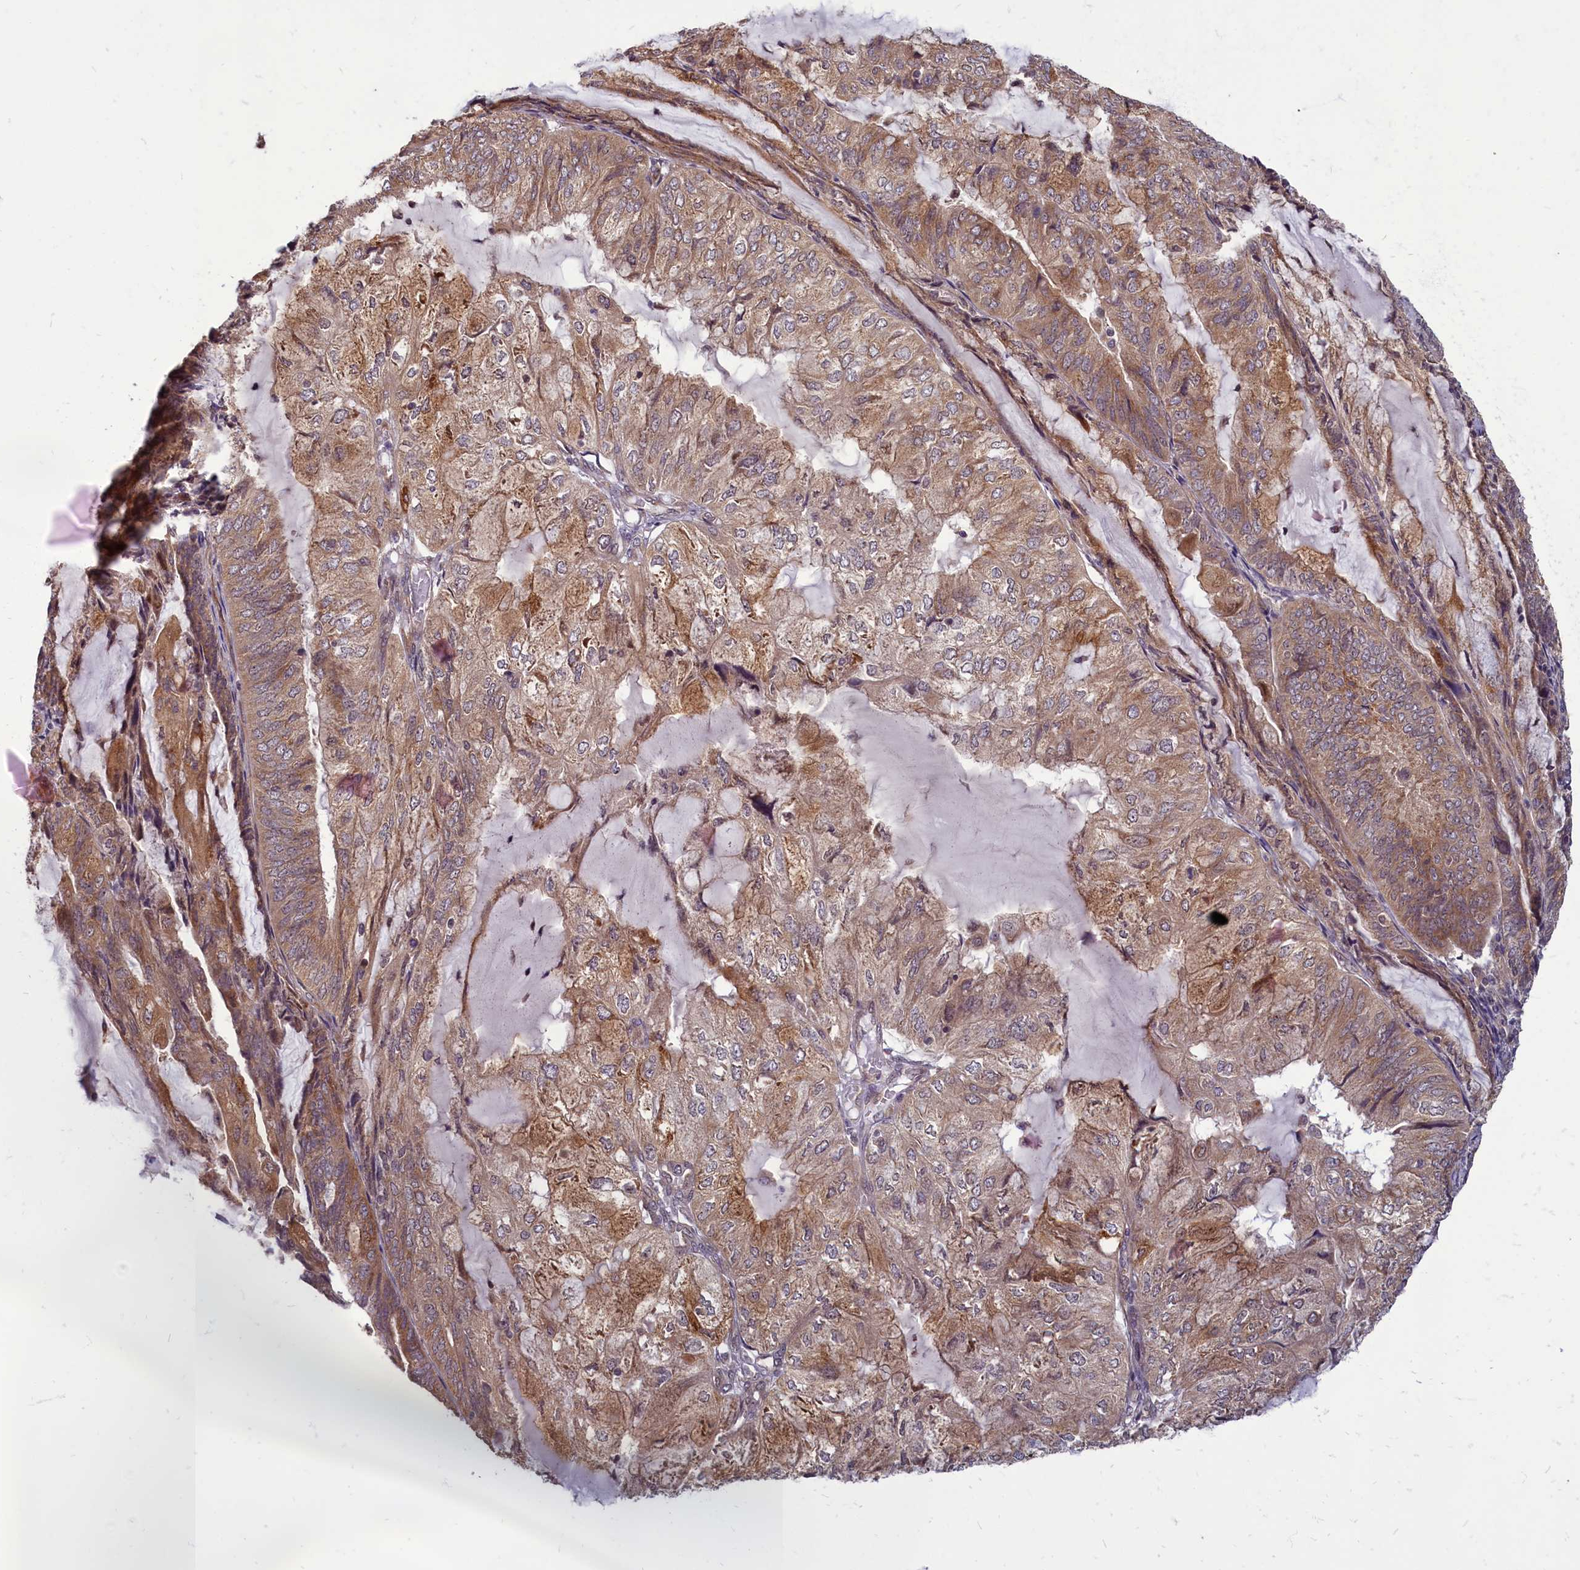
{"staining": {"intensity": "moderate", "quantity": ">75%", "location": "cytoplasmic/membranous"}, "tissue": "endometrial cancer", "cell_type": "Tumor cells", "image_type": "cancer", "snomed": [{"axis": "morphology", "description": "Adenocarcinoma, NOS"}, {"axis": "topography", "description": "Endometrium"}], "caption": "Immunohistochemical staining of endometrial cancer (adenocarcinoma) shows medium levels of moderate cytoplasmic/membranous protein positivity in about >75% of tumor cells.", "gene": "MYCBP", "patient": {"sex": "female", "age": 81}}